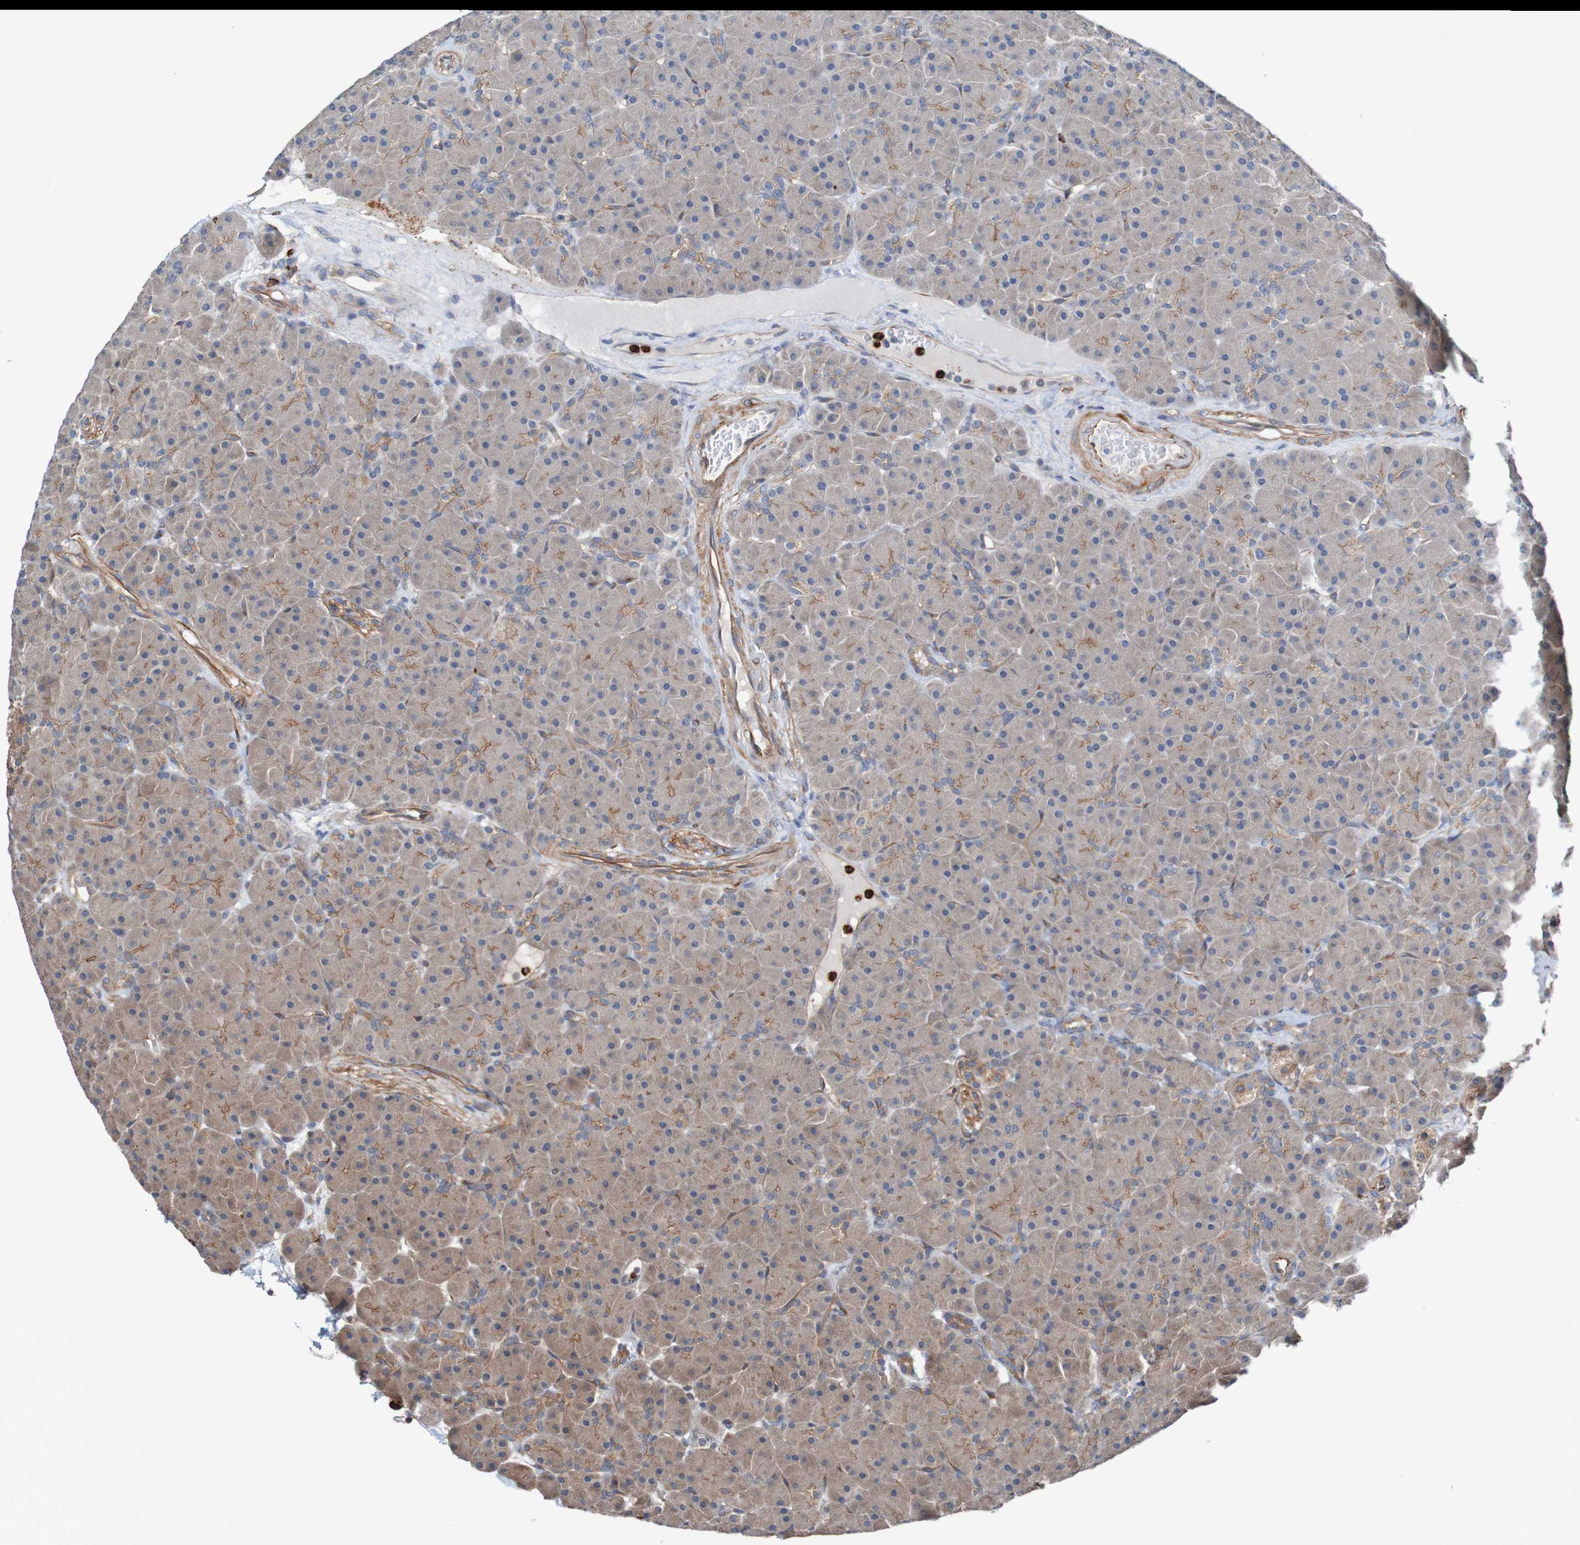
{"staining": {"intensity": "moderate", "quantity": ">75%", "location": "cytoplasmic/membranous"}, "tissue": "pancreas", "cell_type": "Exocrine glandular cells", "image_type": "normal", "snomed": [{"axis": "morphology", "description": "Normal tissue, NOS"}, {"axis": "topography", "description": "Pancreas"}], "caption": "Human pancreas stained for a protein (brown) reveals moderate cytoplasmic/membranous positive positivity in about >75% of exocrine glandular cells.", "gene": "ST8SIA6", "patient": {"sex": "male", "age": 66}}